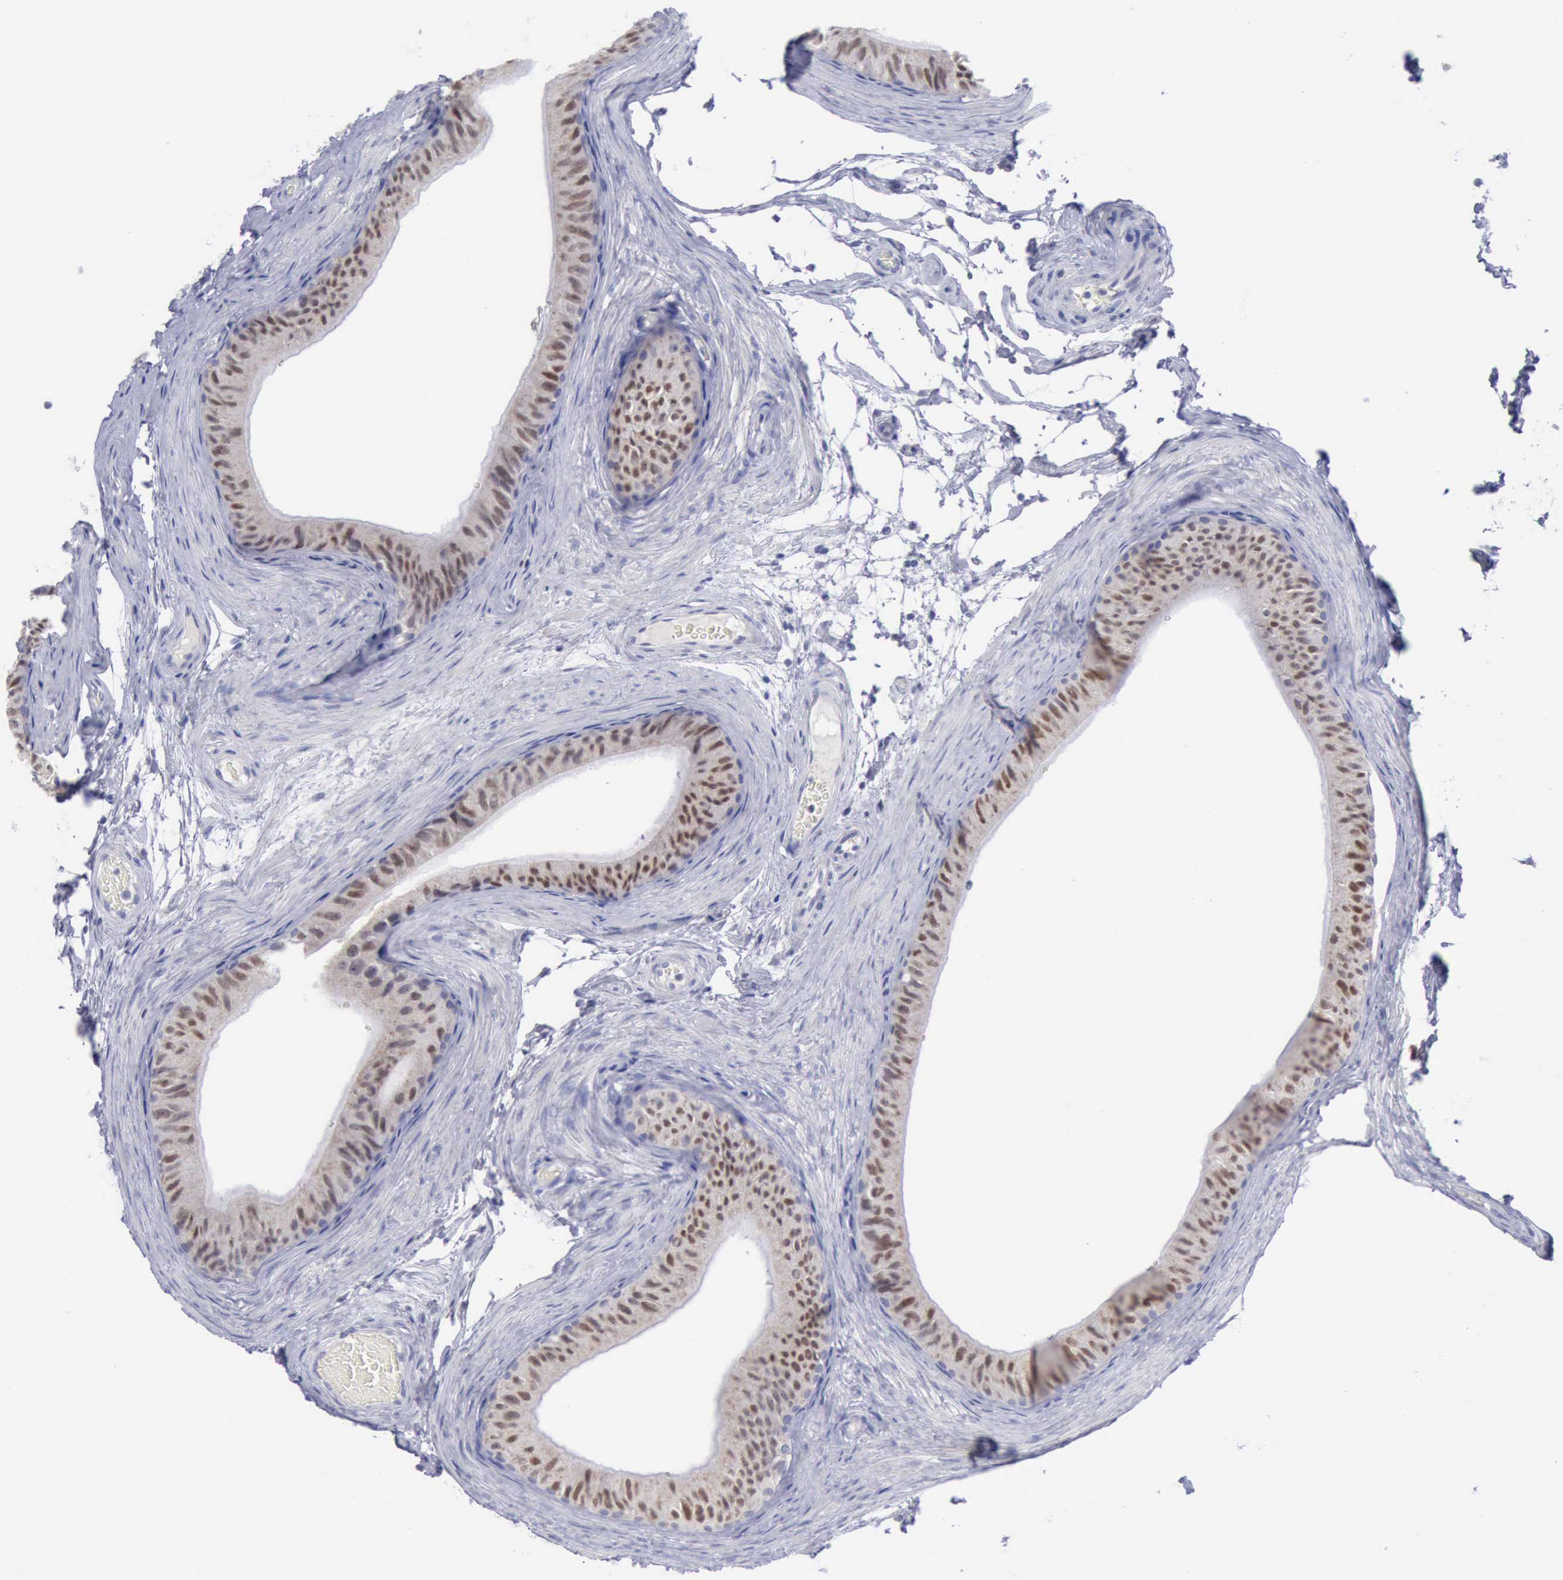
{"staining": {"intensity": "moderate", "quantity": "25%-75%", "location": "nuclear"}, "tissue": "epididymis", "cell_type": "Glandular cells", "image_type": "normal", "snomed": [{"axis": "morphology", "description": "Normal tissue, NOS"}, {"axis": "topography", "description": "Testis"}, {"axis": "topography", "description": "Epididymis"}], "caption": "This micrograph exhibits IHC staining of unremarkable human epididymis, with medium moderate nuclear positivity in approximately 25%-75% of glandular cells.", "gene": "SATB2", "patient": {"sex": "male", "age": 36}}